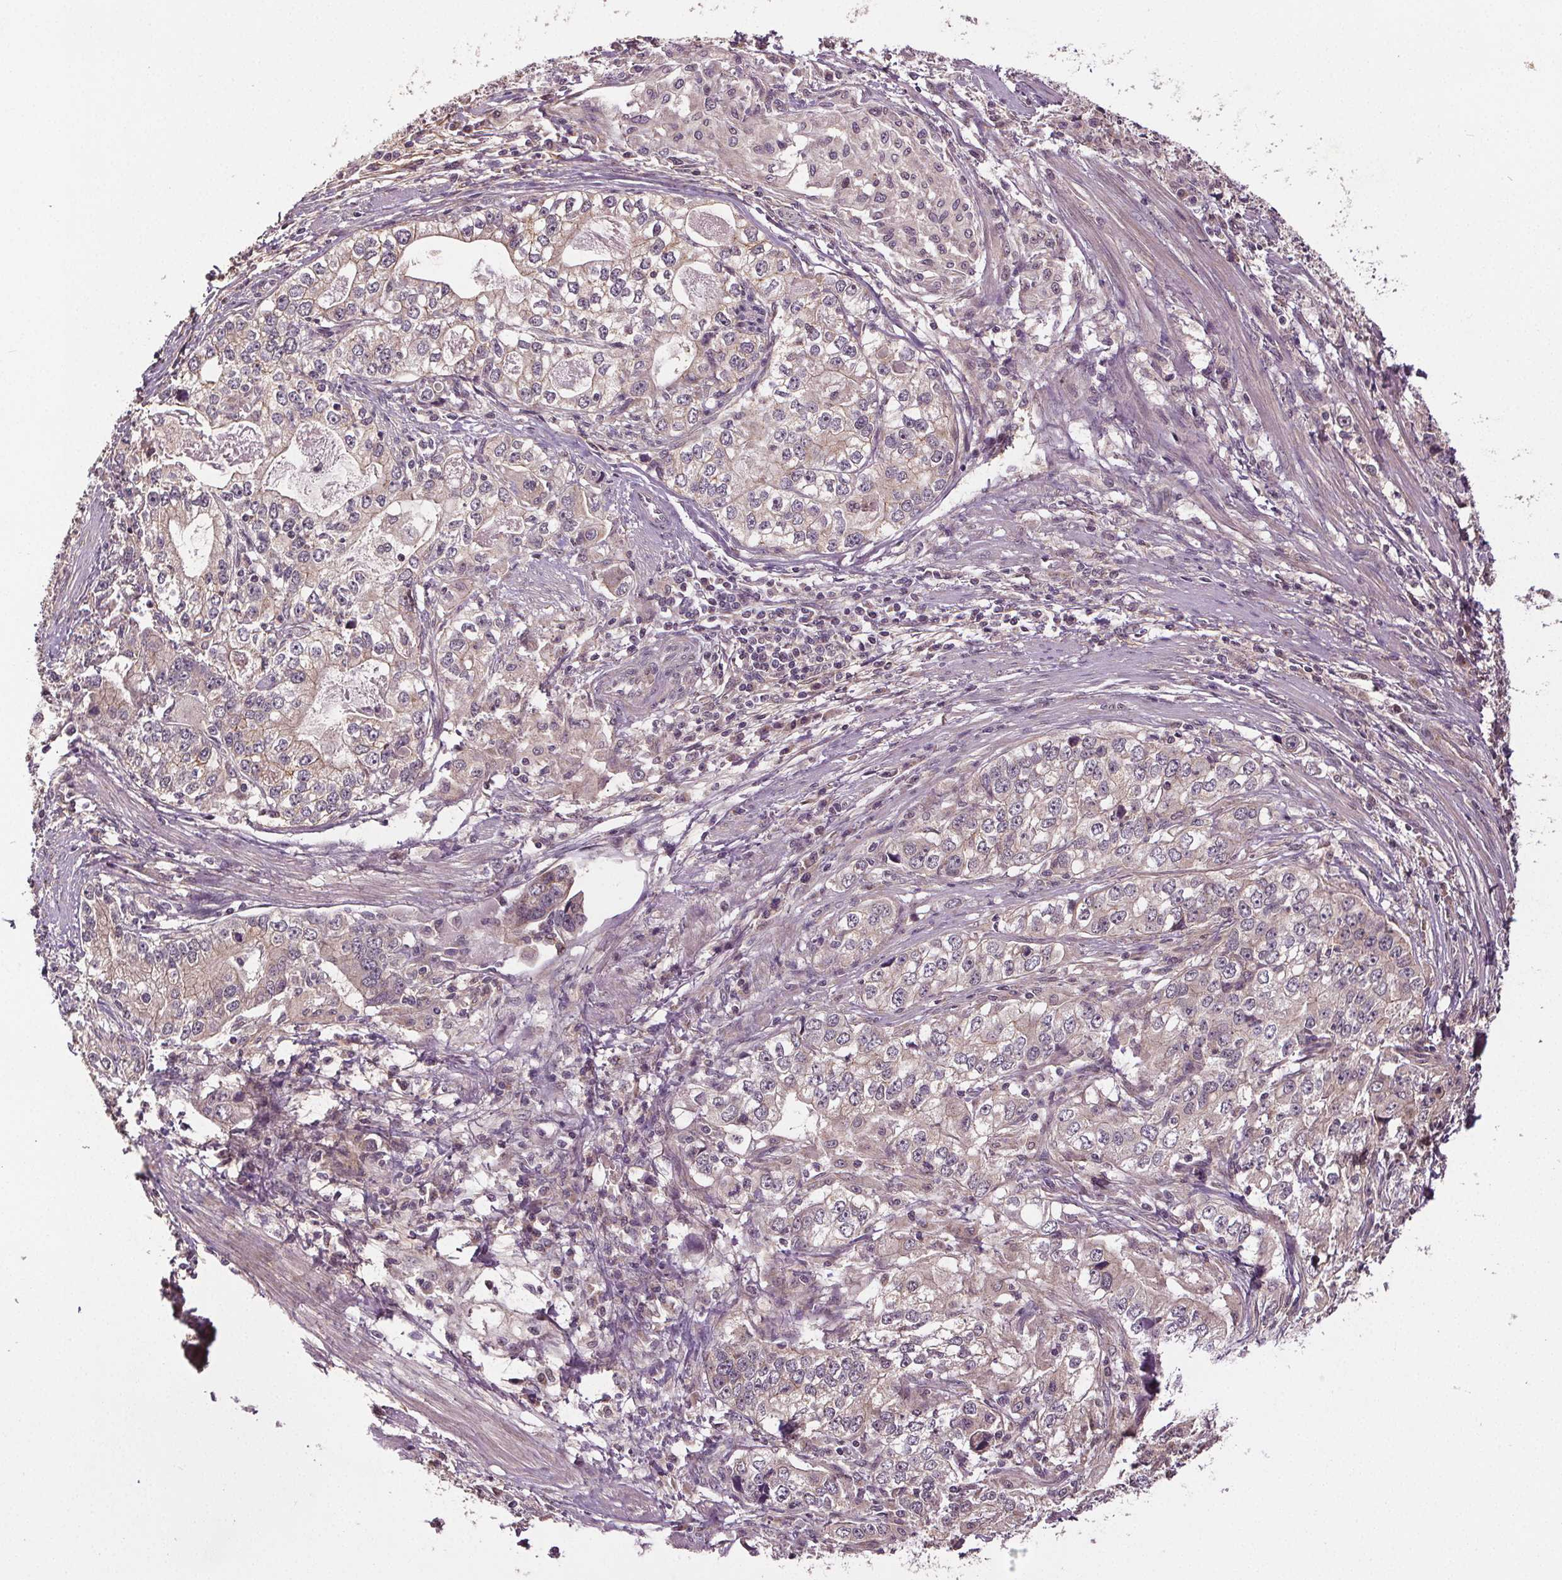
{"staining": {"intensity": "negative", "quantity": "none", "location": "none"}, "tissue": "stomach cancer", "cell_type": "Tumor cells", "image_type": "cancer", "snomed": [{"axis": "morphology", "description": "Adenocarcinoma, NOS"}, {"axis": "topography", "description": "Stomach, lower"}], "caption": "Tumor cells are negative for protein expression in human stomach adenocarcinoma. (DAB immunohistochemistry with hematoxylin counter stain).", "gene": "EPHB3", "patient": {"sex": "female", "age": 72}}